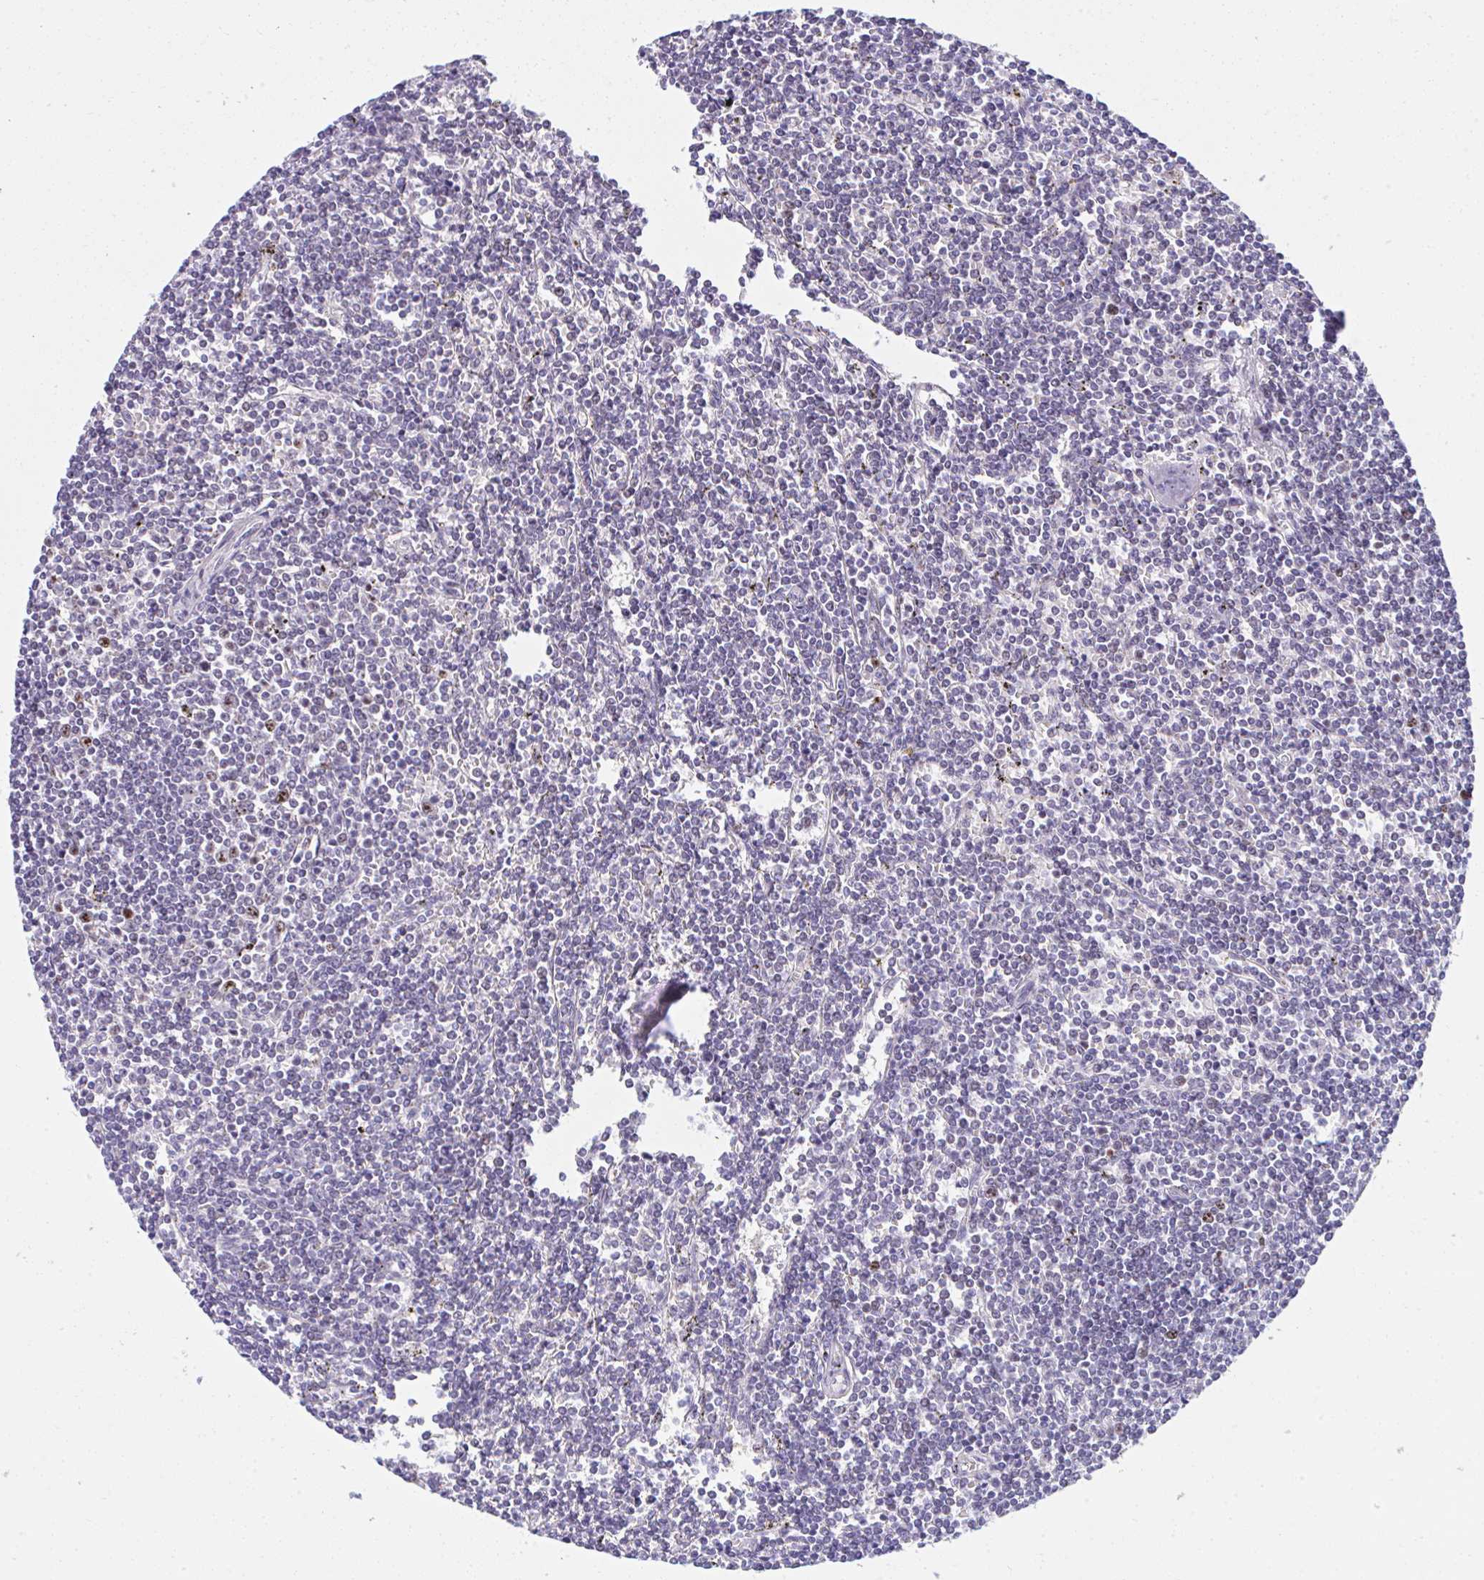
{"staining": {"intensity": "negative", "quantity": "none", "location": "none"}, "tissue": "lymphoma", "cell_type": "Tumor cells", "image_type": "cancer", "snomed": [{"axis": "morphology", "description": "Malignant lymphoma, non-Hodgkin's type, Low grade"}, {"axis": "topography", "description": "Spleen"}], "caption": "A histopathology image of human lymphoma is negative for staining in tumor cells.", "gene": "CEP72", "patient": {"sex": "male", "age": 78}}